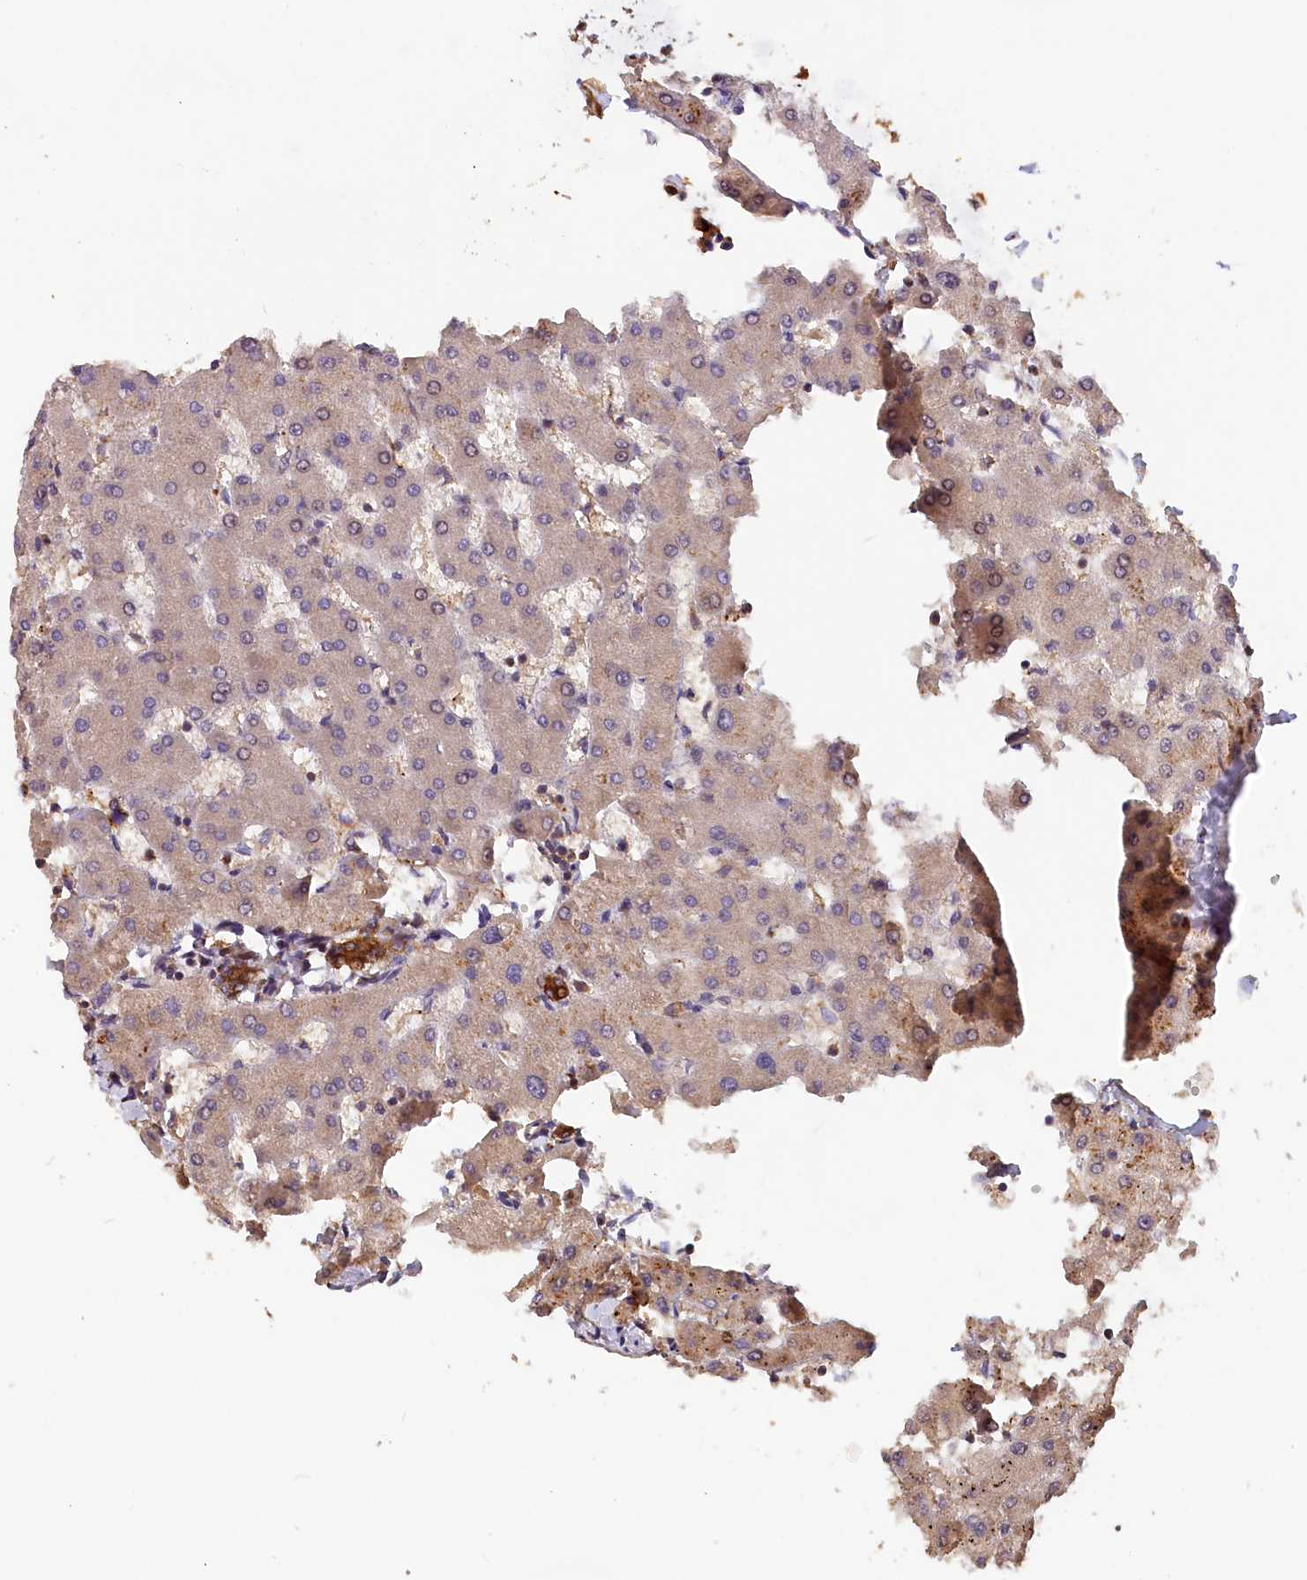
{"staining": {"intensity": "strong", "quantity": ">75%", "location": "cytoplasmic/membranous"}, "tissue": "liver", "cell_type": "Cholangiocytes", "image_type": "normal", "snomed": [{"axis": "morphology", "description": "Normal tissue, NOS"}, {"axis": "topography", "description": "Liver"}], "caption": "Normal liver reveals strong cytoplasmic/membranous expression in approximately >75% of cholangiocytes, visualized by immunohistochemistry. Immunohistochemistry (ihc) stains the protein of interest in brown and the nuclei are stained blue.", "gene": "HMOX2", "patient": {"sex": "female", "age": 63}}